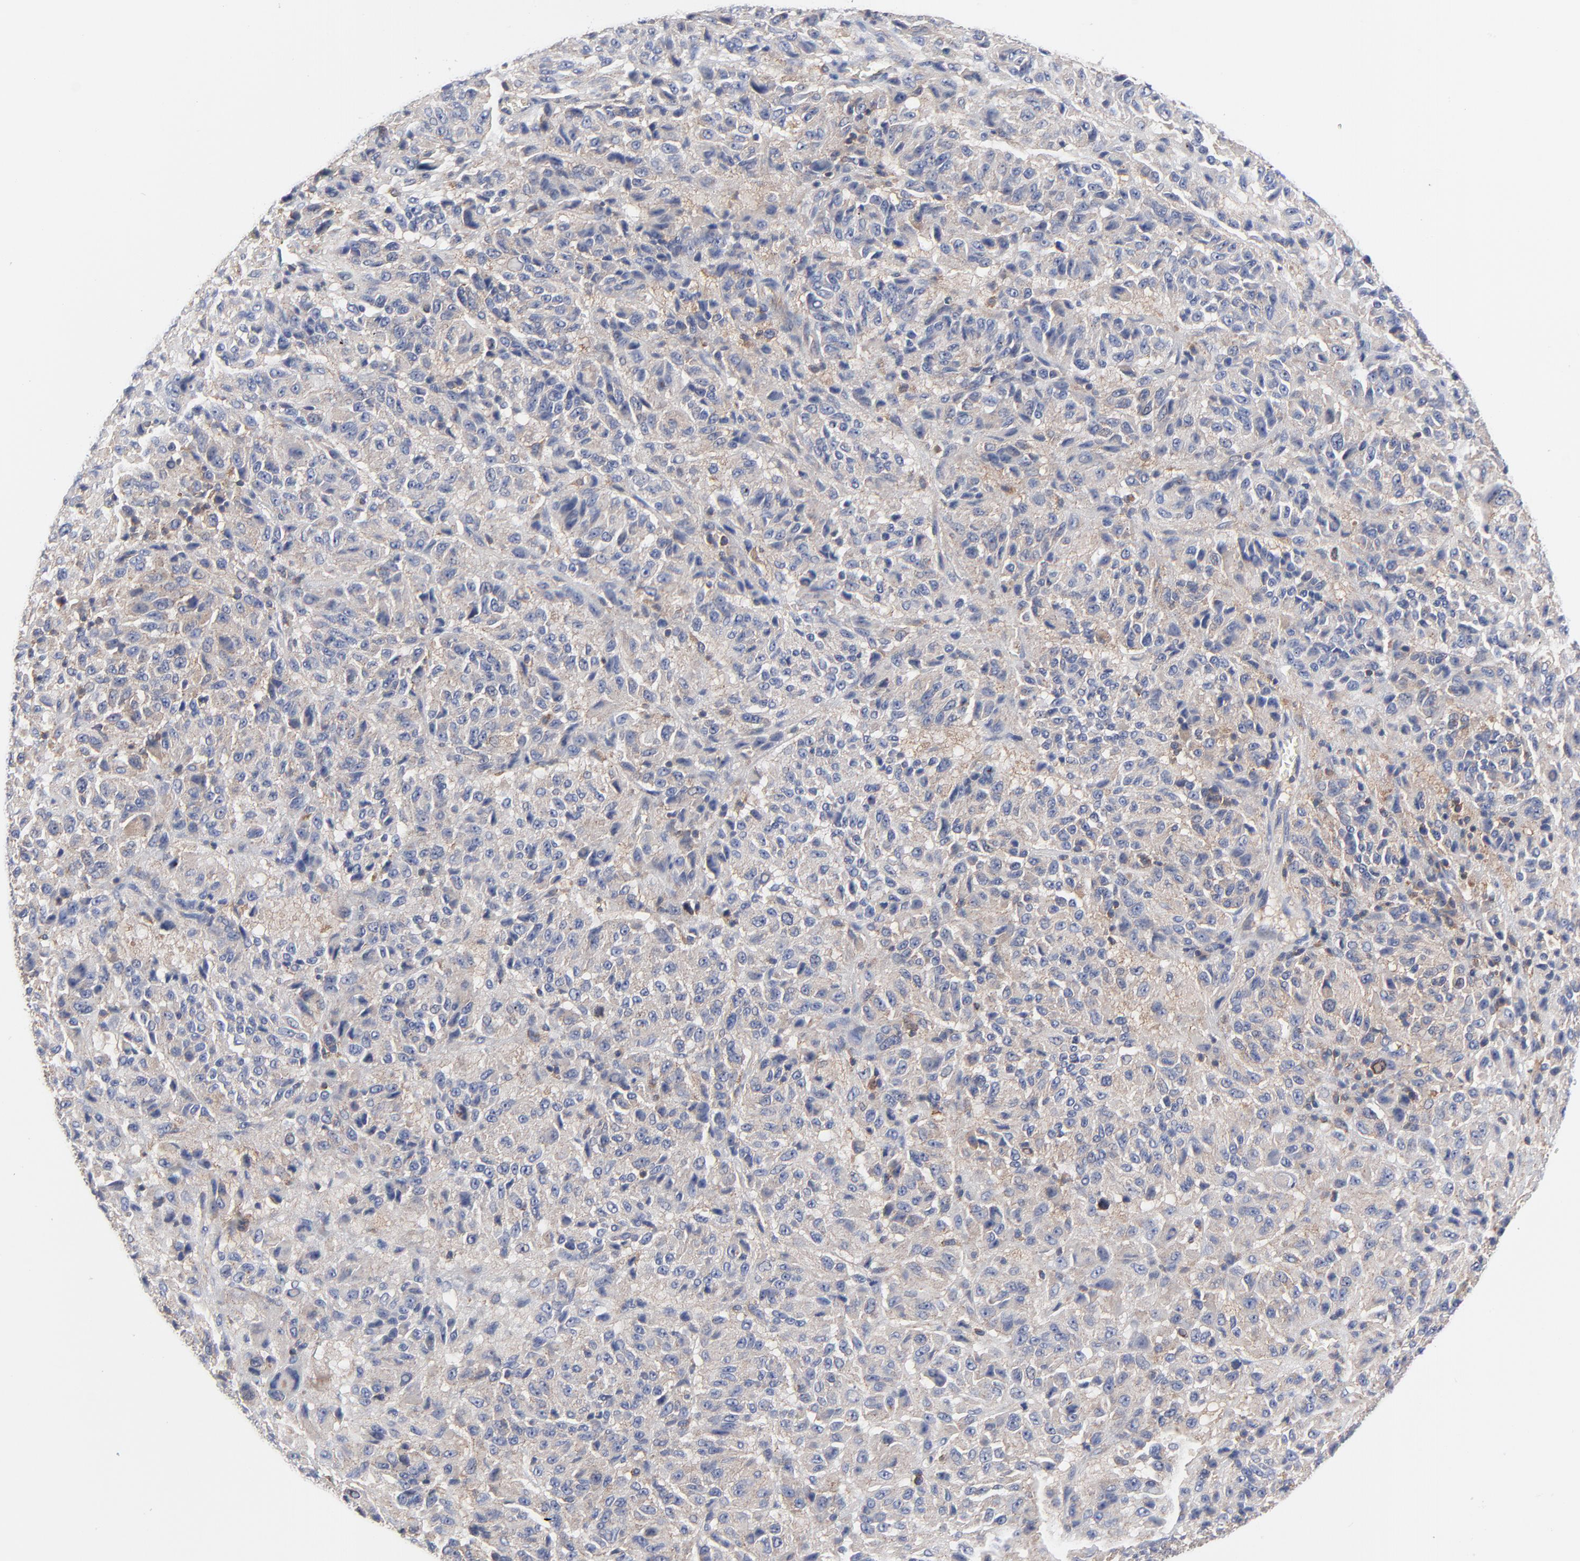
{"staining": {"intensity": "weak", "quantity": ">75%", "location": "cytoplasmic/membranous"}, "tissue": "melanoma", "cell_type": "Tumor cells", "image_type": "cancer", "snomed": [{"axis": "morphology", "description": "Malignant melanoma, Metastatic site"}, {"axis": "topography", "description": "Lung"}], "caption": "Malignant melanoma (metastatic site) stained with DAB immunohistochemistry (IHC) reveals low levels of weak cytoplasmic/membranous positivity in about >75% of tumor cells.", "gene": "CD2AP", "patient": {"sex": "male", "age": 64}}